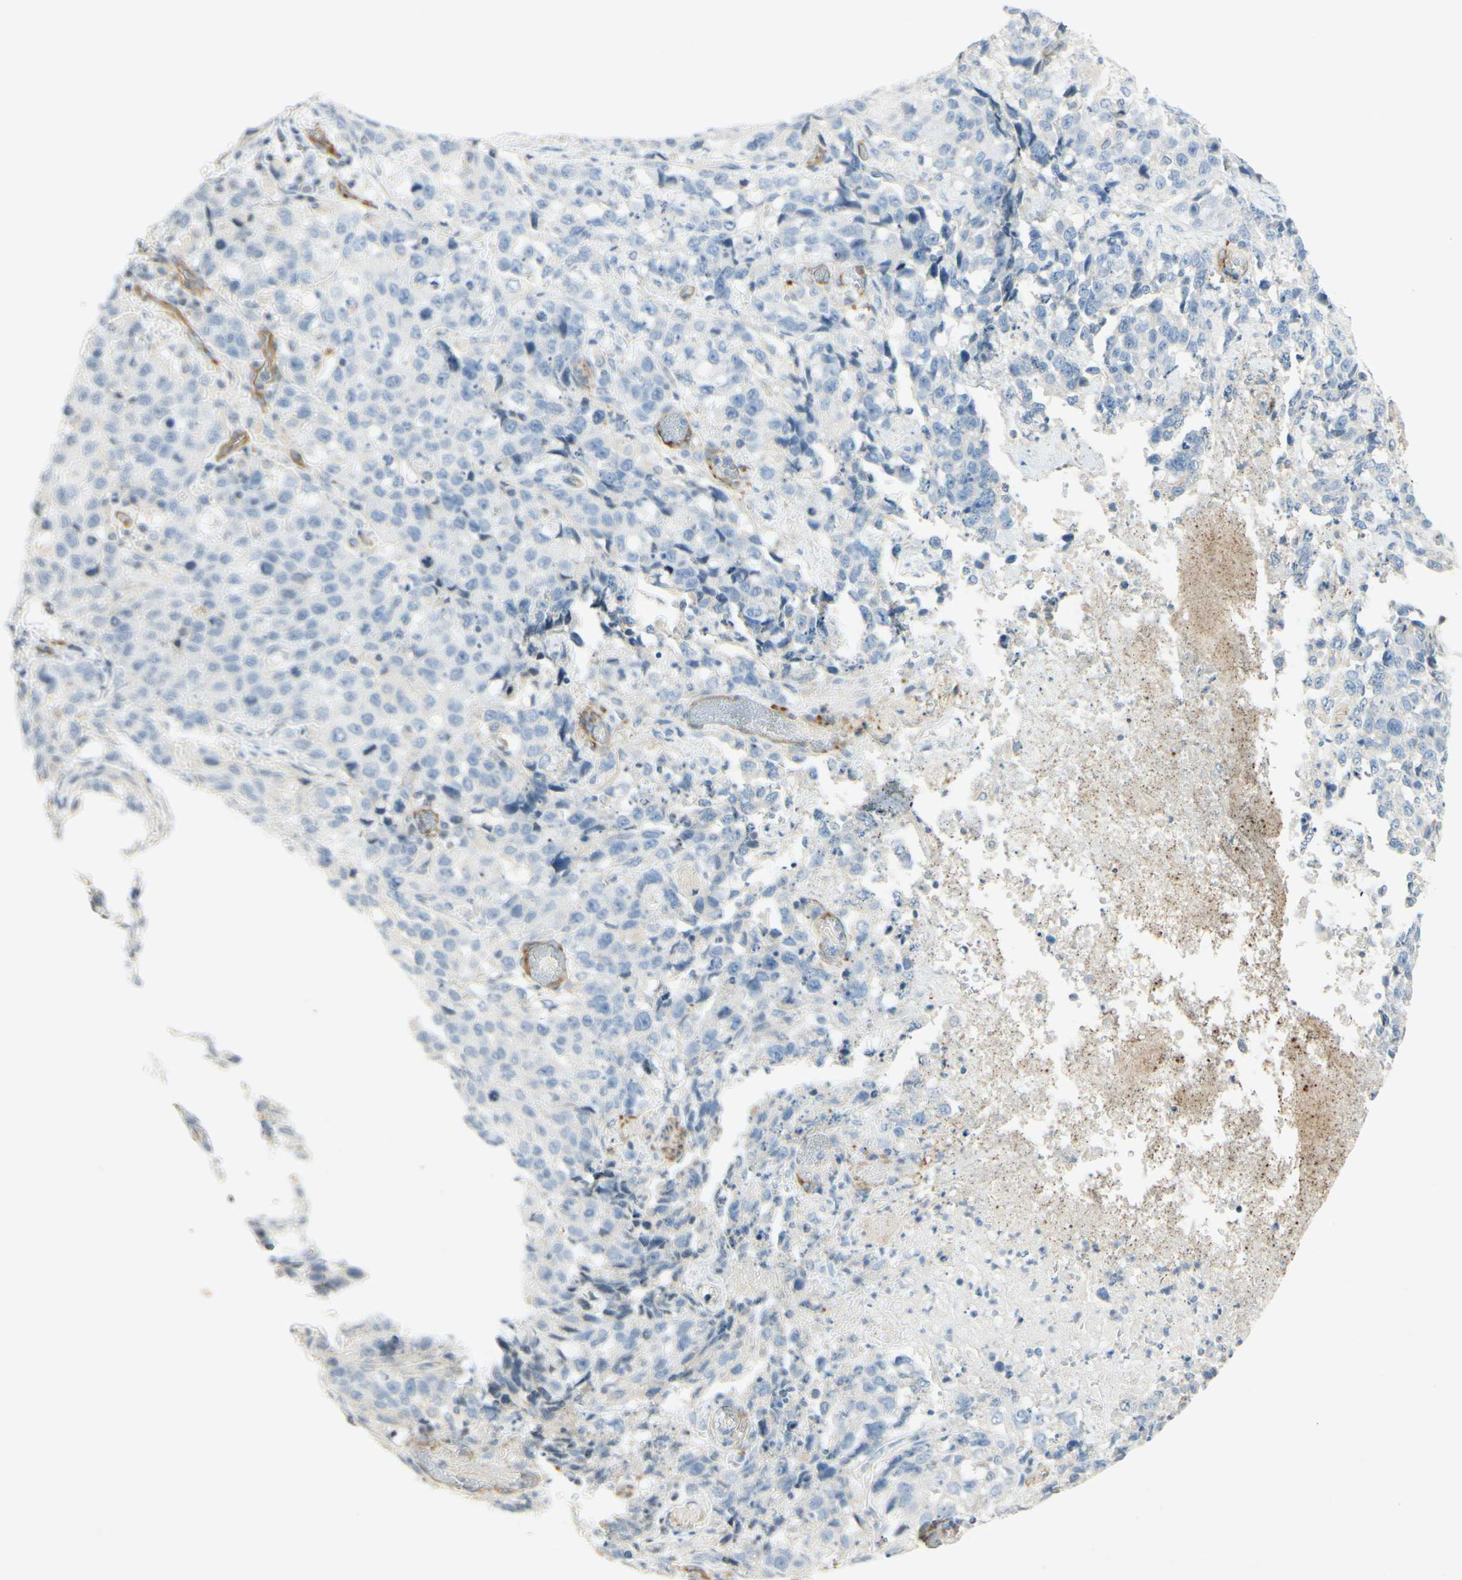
{"staining": {"intensity": "negative", "quantity": "none", "location": "none"}, "tissue": "stomach cancer", "cell_type": "Tumor cells", "image_type": "cancer", "snomed": [{"axis": "morphology", "description": "Normal tissue, NOS"}, {"axis": "morphology", "description": "Adenocarcinoma, NOS"}, {"axis": "topography", "description": "Stomach"}], "caption": "Immunohistochemical staining of adenocarcinoma (stomach) reveals no significant expression in tumor cells. (DAB IHC with hematoxylin counter stain).", "gene": "MAP1B", "patient": {"sex": "male", "age": 48}}